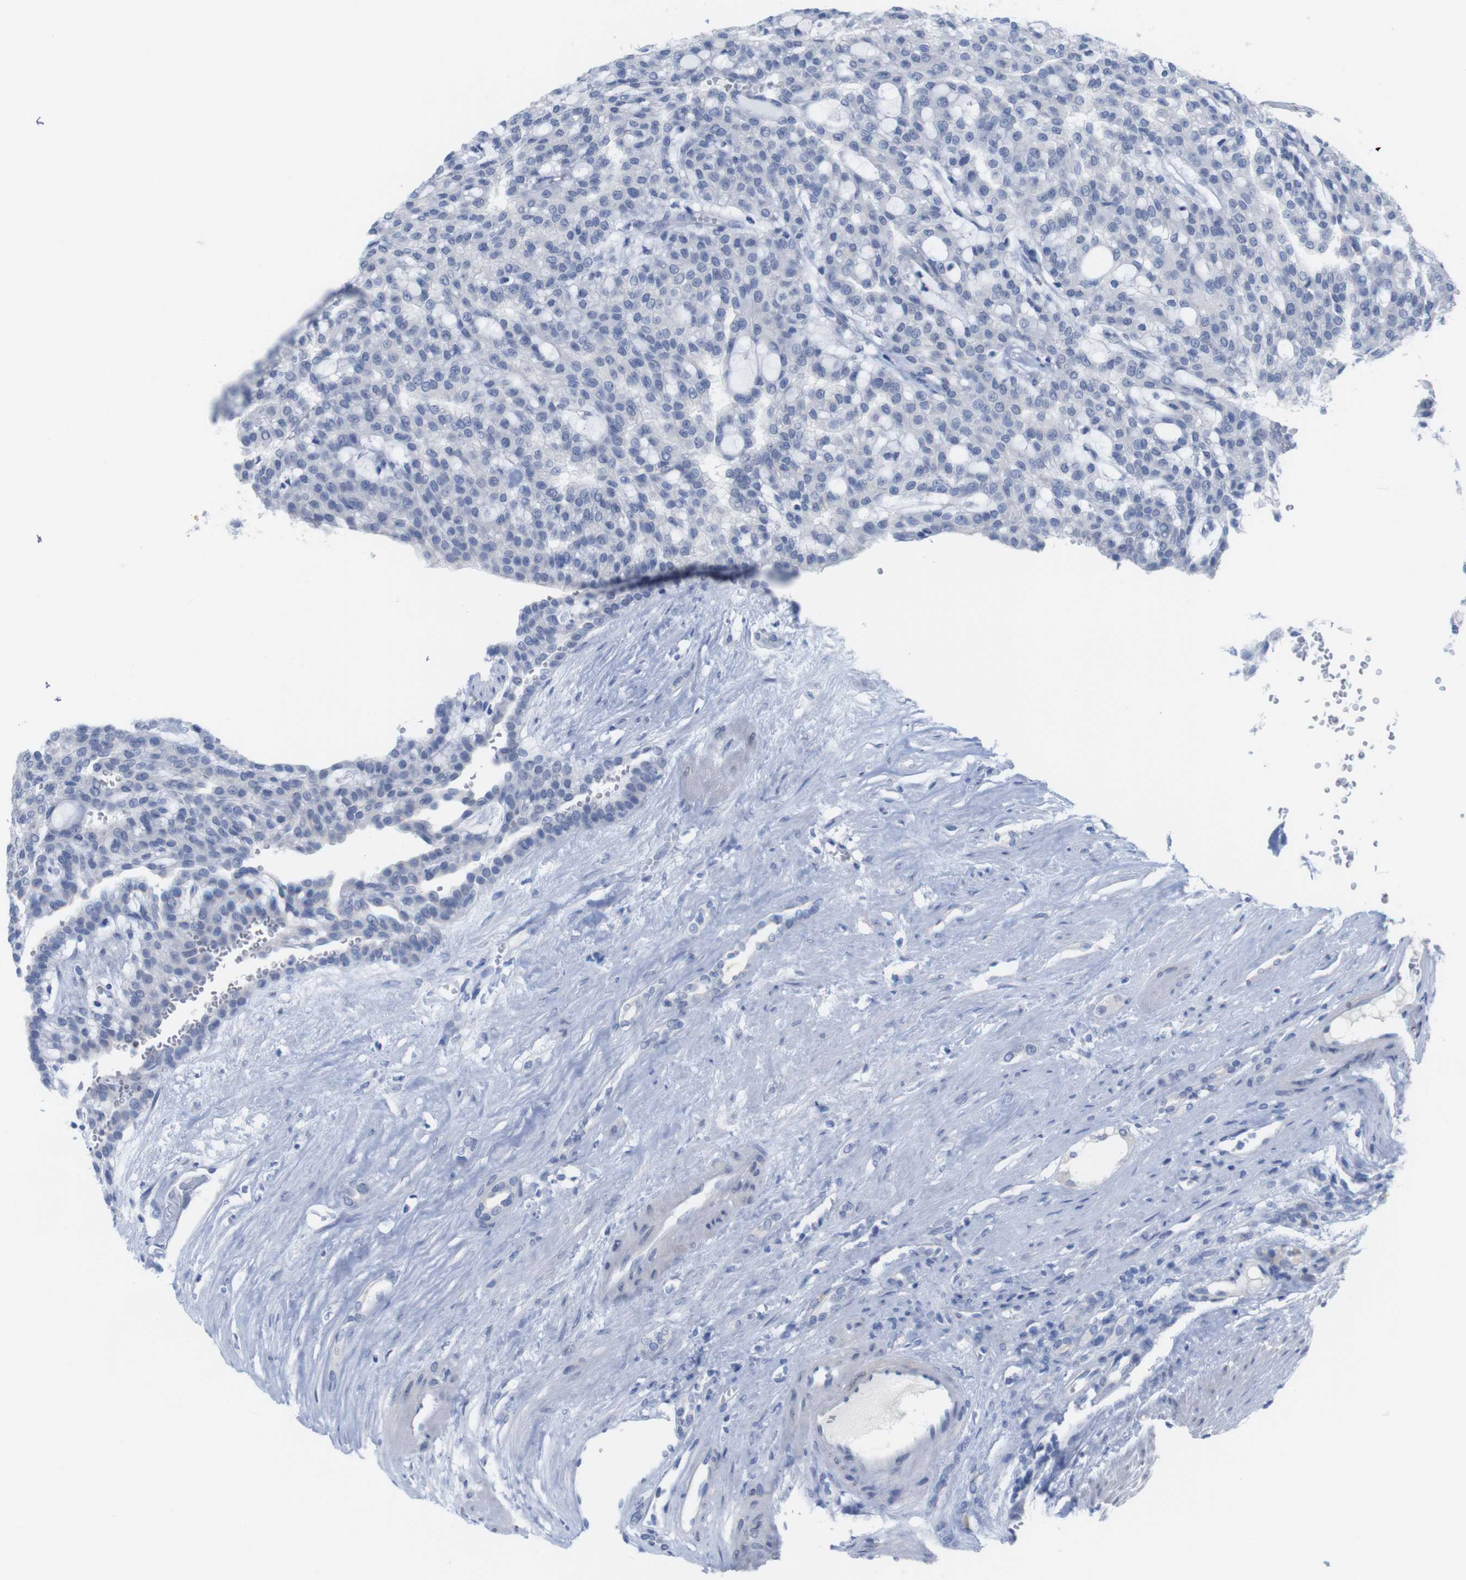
{"staining": {"intensity": "negative", "quantity": "none", "location": "none"}, "tissue": "renal cancer", "cell_type": "Tumor cells", "image_type": "cancer", "snomed": [{"axis": "morphology", "description": "Adenocarcinoma, NOS"}, {"axis": "topography", "description": "Kidney"}], "caption": "The micrograph exhibits no staining of tumor cells in renal adenocarcinoma.", "gene": "PNMA1", "patient": {"sex": "male", "age": 63}}